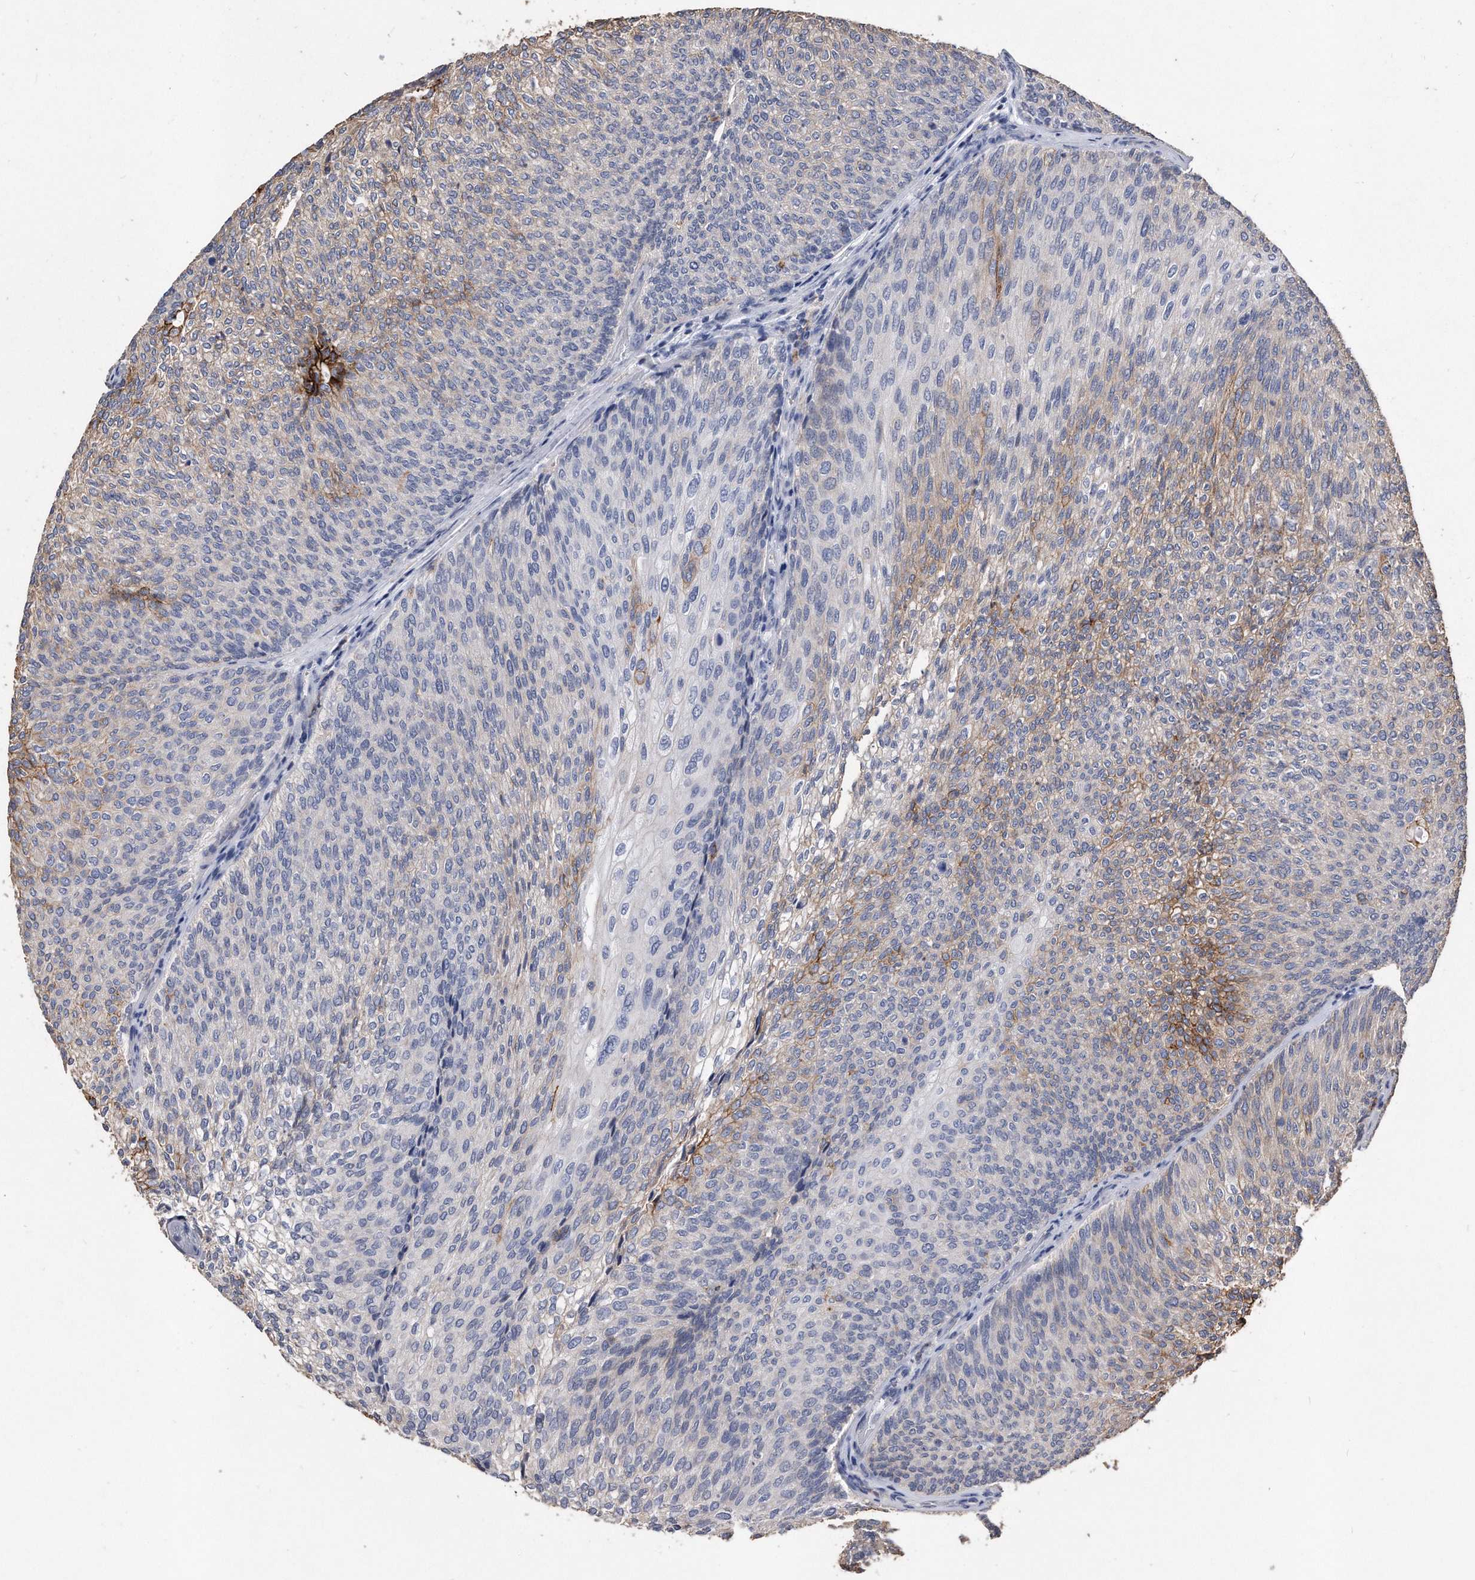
{"staining": {"intensity": "strong", "quantity": "<25%", "location": "cytoplasmic/membranous"}, "tissue": "urothelial cancer", "cell_type": "Tumor cells", "image_type": "cancer", "snomed": [{"axis": "morphology", "description": "Urothelial carcinoma, Low grade"}, {"axis": "topography", "description": "Urinary bladder"}], "caption": "Brown immunohistochemical staining in human low-grade urothelial carcinoma reveals strong cytoplasmic/membranous positivity in about <25% of tumor cells.", "gene": "IL20RA", "patient": {"sex": "female", "age": 79}}